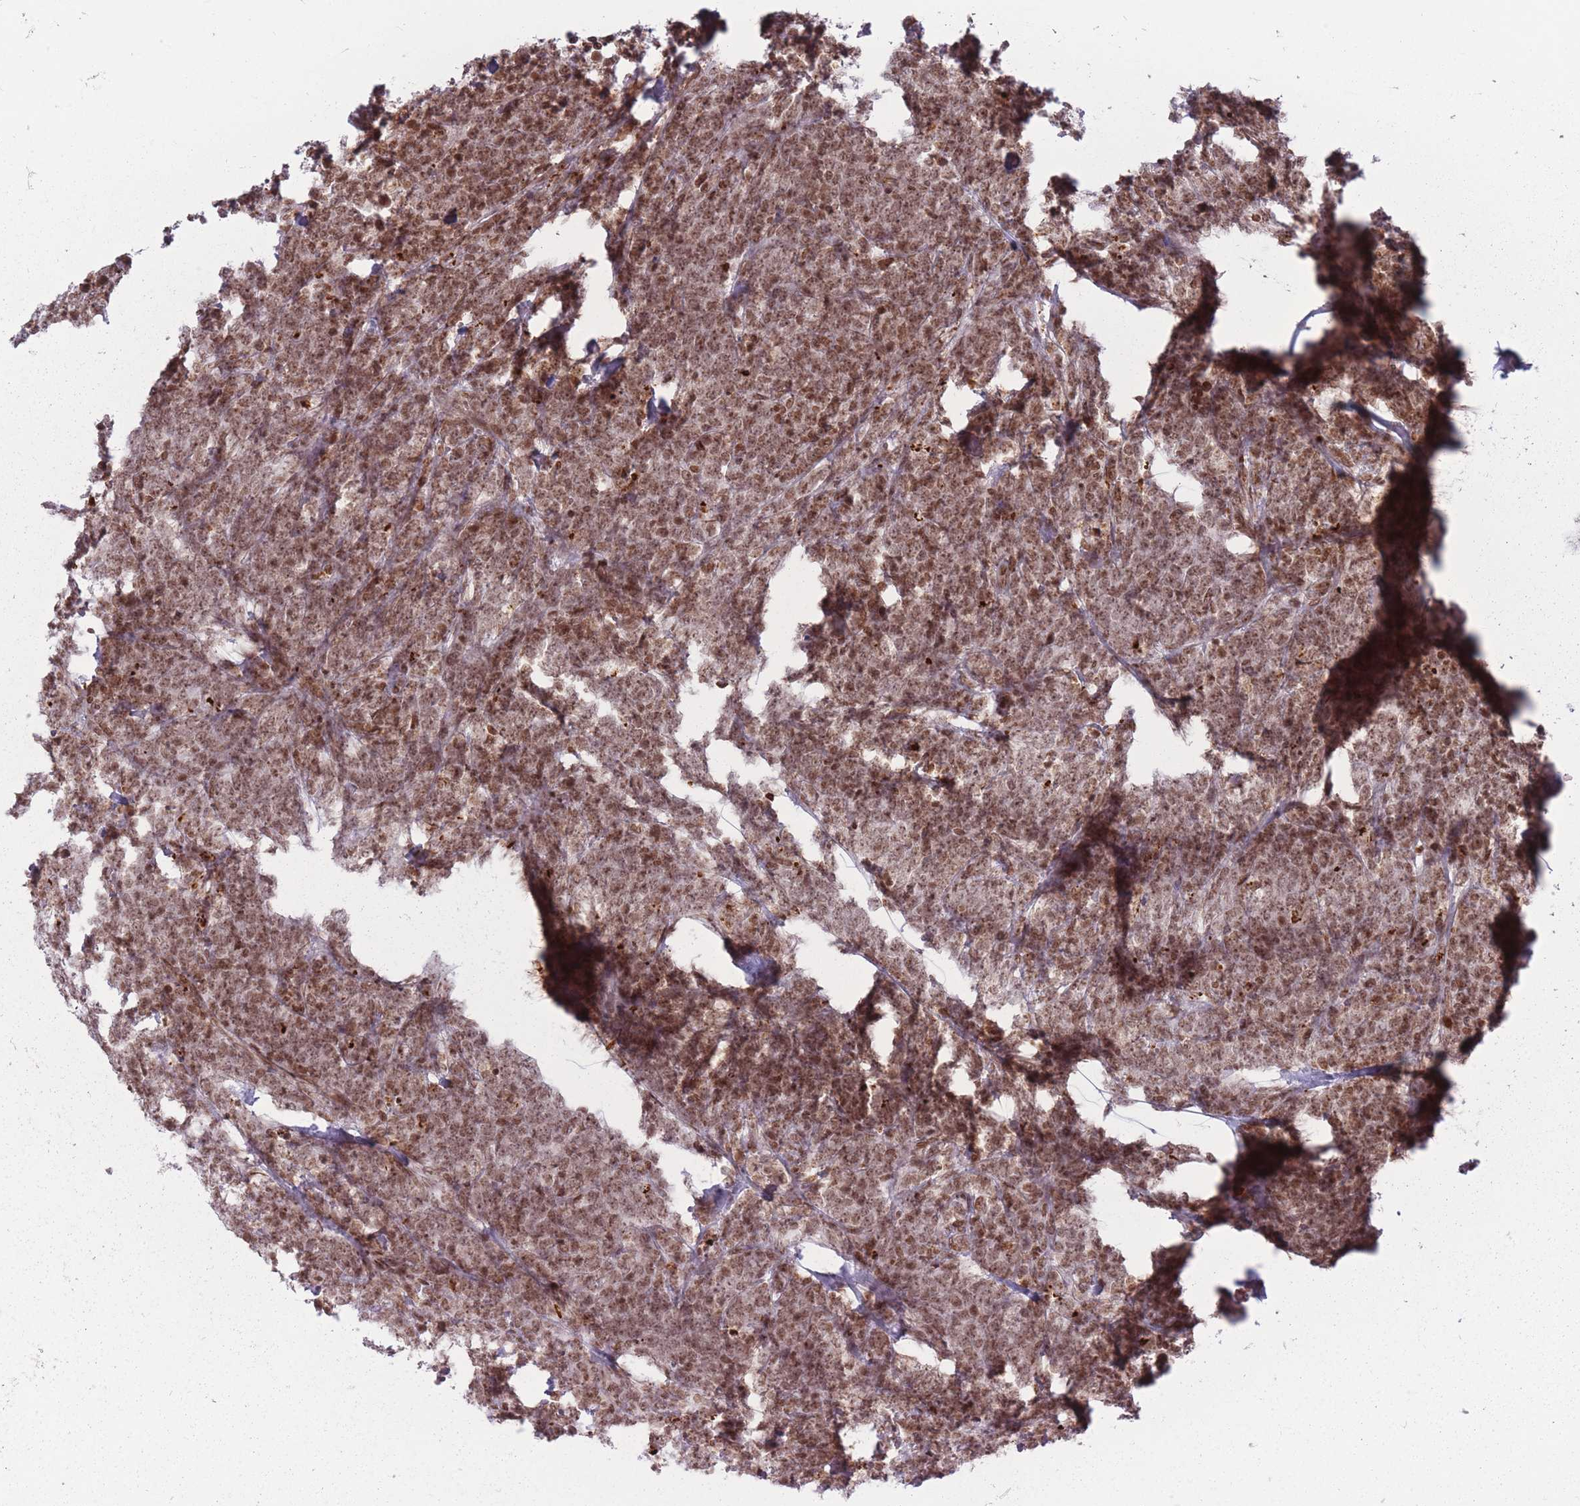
{"staining": {"intensity": "moderate", "quantity": ">75%", "location": "nuclear"}, "tissue": "lymphoma", "cell_type": "Tumor cells", "image_type": "cancer", "snomed": [{"axis": "morphology", "description": "Malignant lymphoma, non-Hodgkin's type, High grade"}, {"axis": "topography", "description": "Small intestine"}], "caption": "Human malignant lymphoma, non-Hodgkin's type (high-grade) stained for a protein (brown) reveals moderate nuclear positive positivity in approximately >75% of tumor cells.", "gene": "TMC6", "patient": {"sex": "male", "age": 8}}